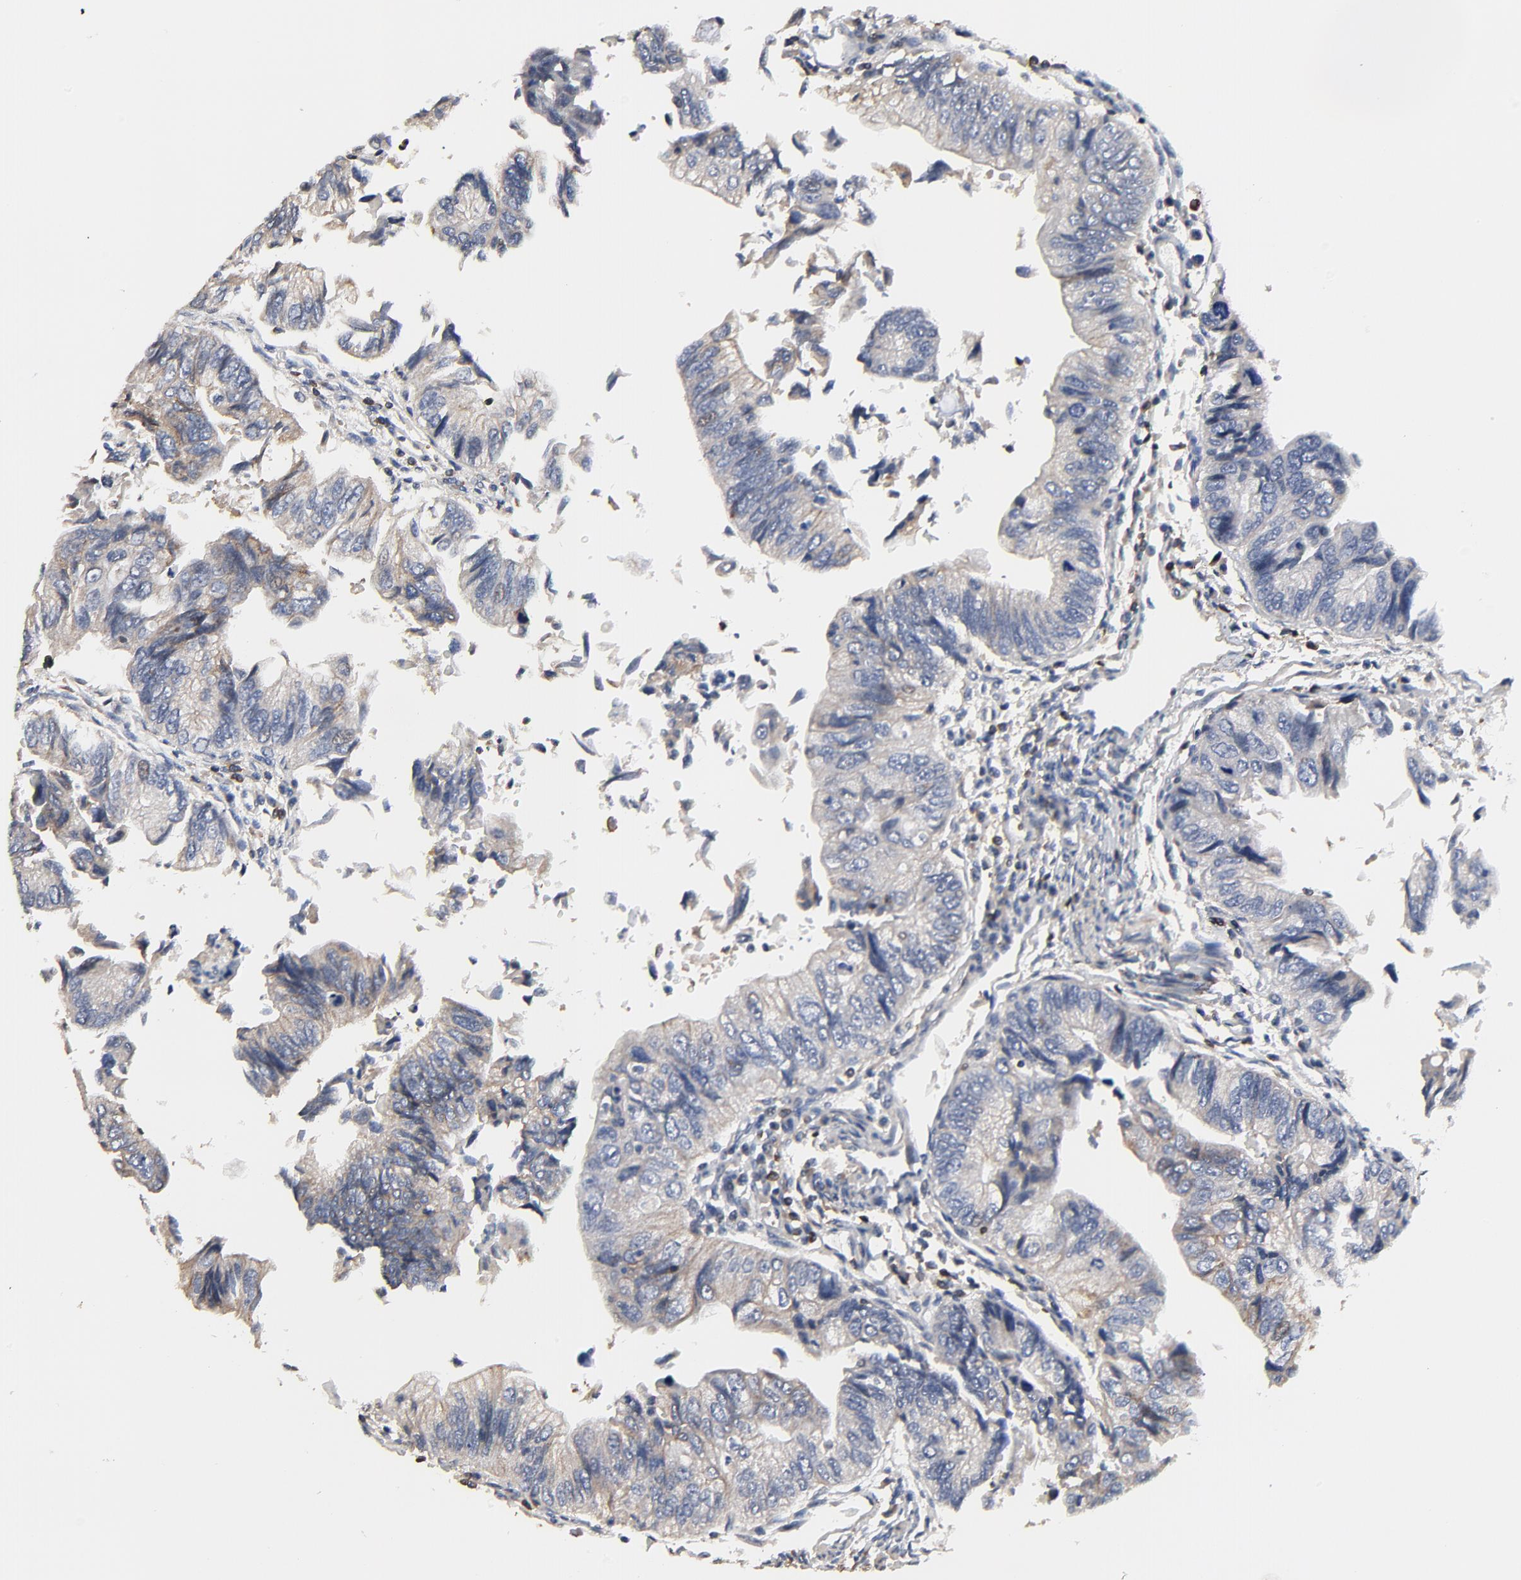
{"staining": {"intensity": "weak", "quantity": "<25%", "location": "cytoplasmic/membranous"}, "tissue": "colorectal cancer", "cell_type": "Tumor cells", "image_type": "cancer", "snomed": [{"axis": "morphology", "description": "Adenocarcinoma, NOS"}, {"axis": "topography", "description": "Colon"}], "caption": "DAB immunohistochemical staining of human colorectal cancer (adenocarcinoma) reveals no significant staining in tumor cells.", "gene": "SKAP1", "patient": {"sex": "female", "age": 11}}